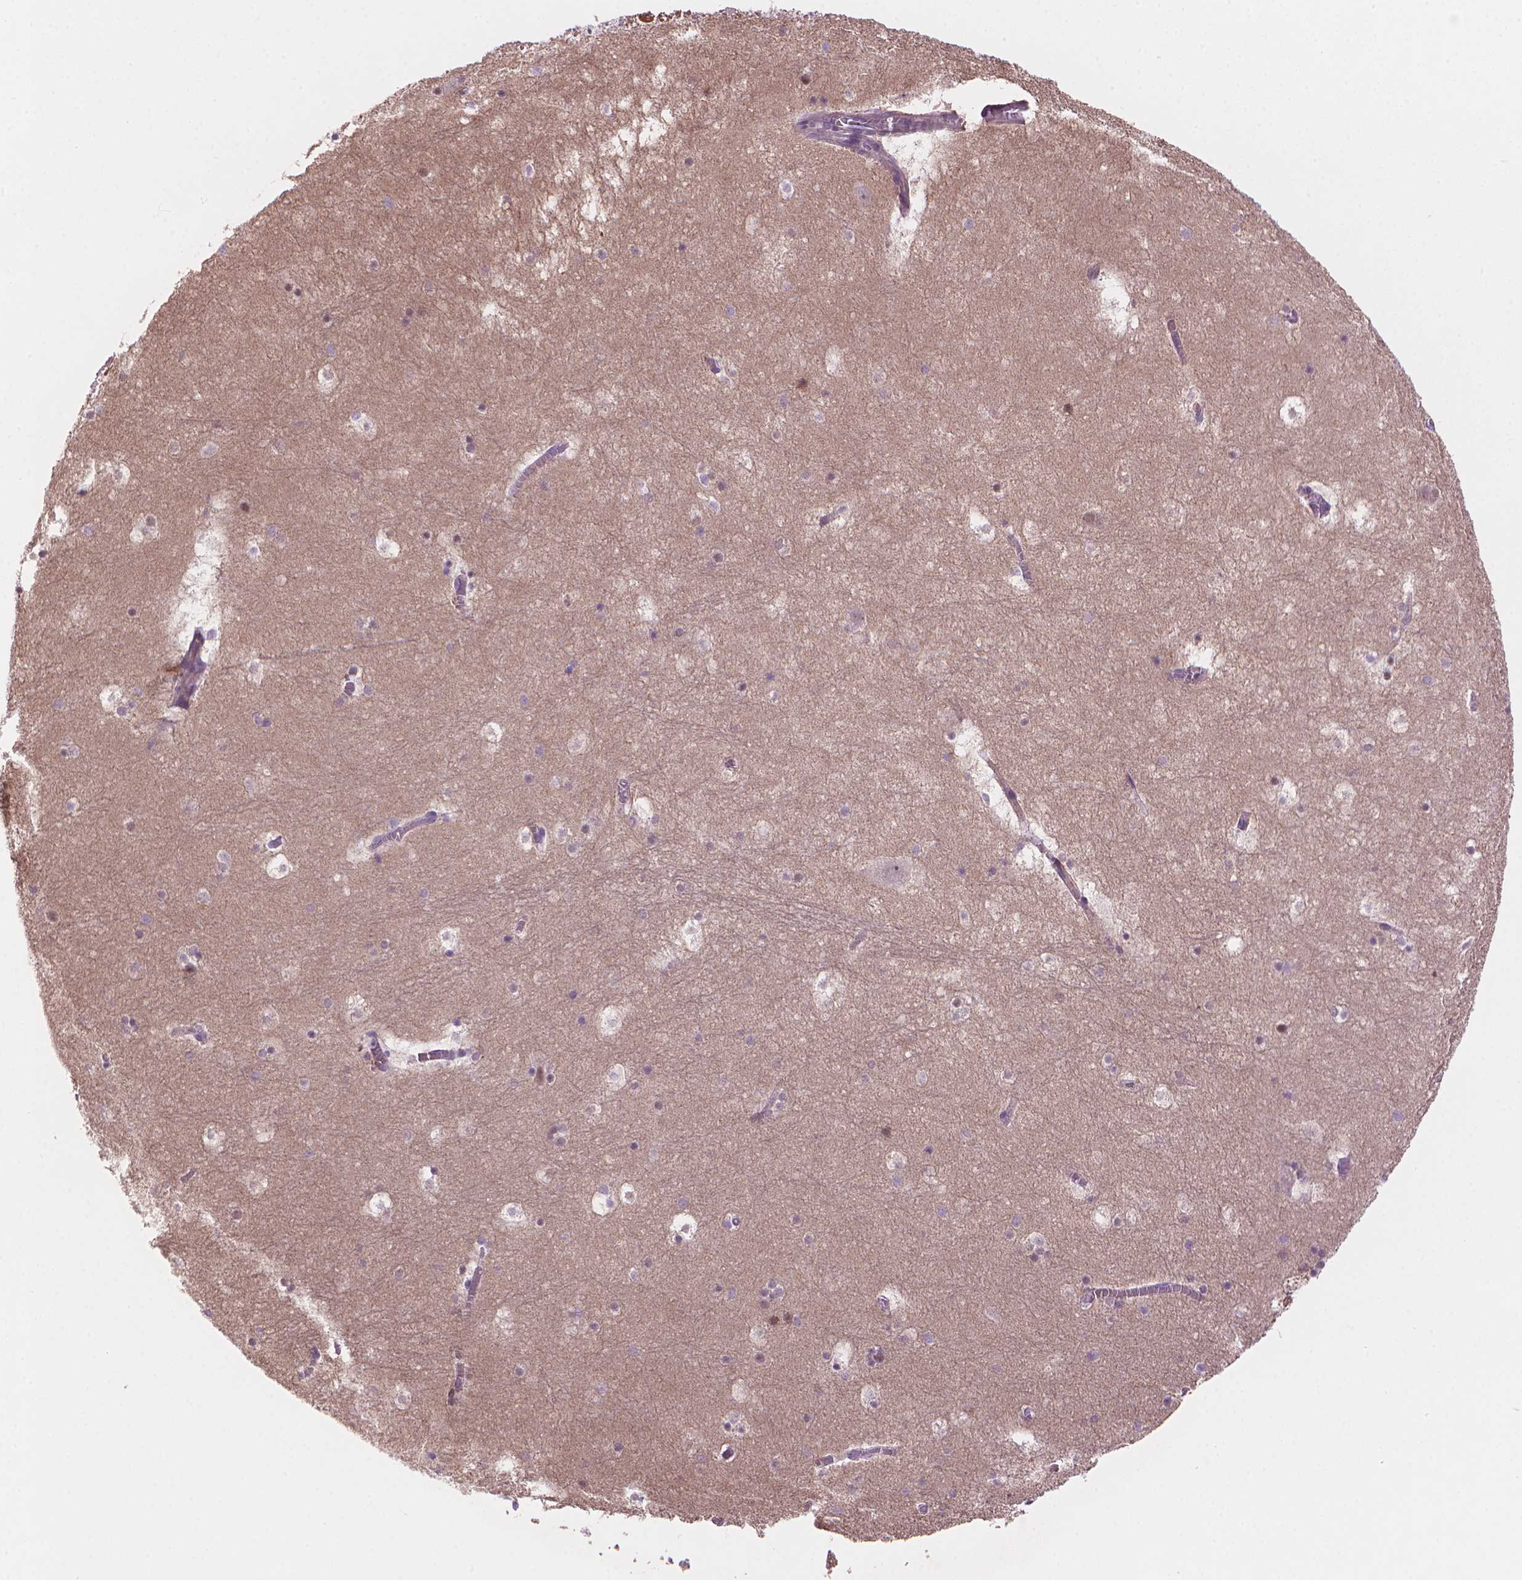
{"staining": {"intensity": "weak", "quantity": "<25%", "location": "nuclear"}, "tissue": "hippocampus", "cell_type": "Glial cells", "image_type": "normal", "snomed": [{"axis": "morphology", "description": "Normal tissue, NOS"}, {"axis": "topography", "description": "Hippocampus"}], "caption": "Photomicrograph shows no significant protein staining in glial cells of normal hippocampus. (DAB (3,3'-diaminobenzidine) immunohistochemistry visualized using brightfield microscopy, high magnification).", "gene": "AMMECR1L", "patient": {"sex": "male", "age": 45}}